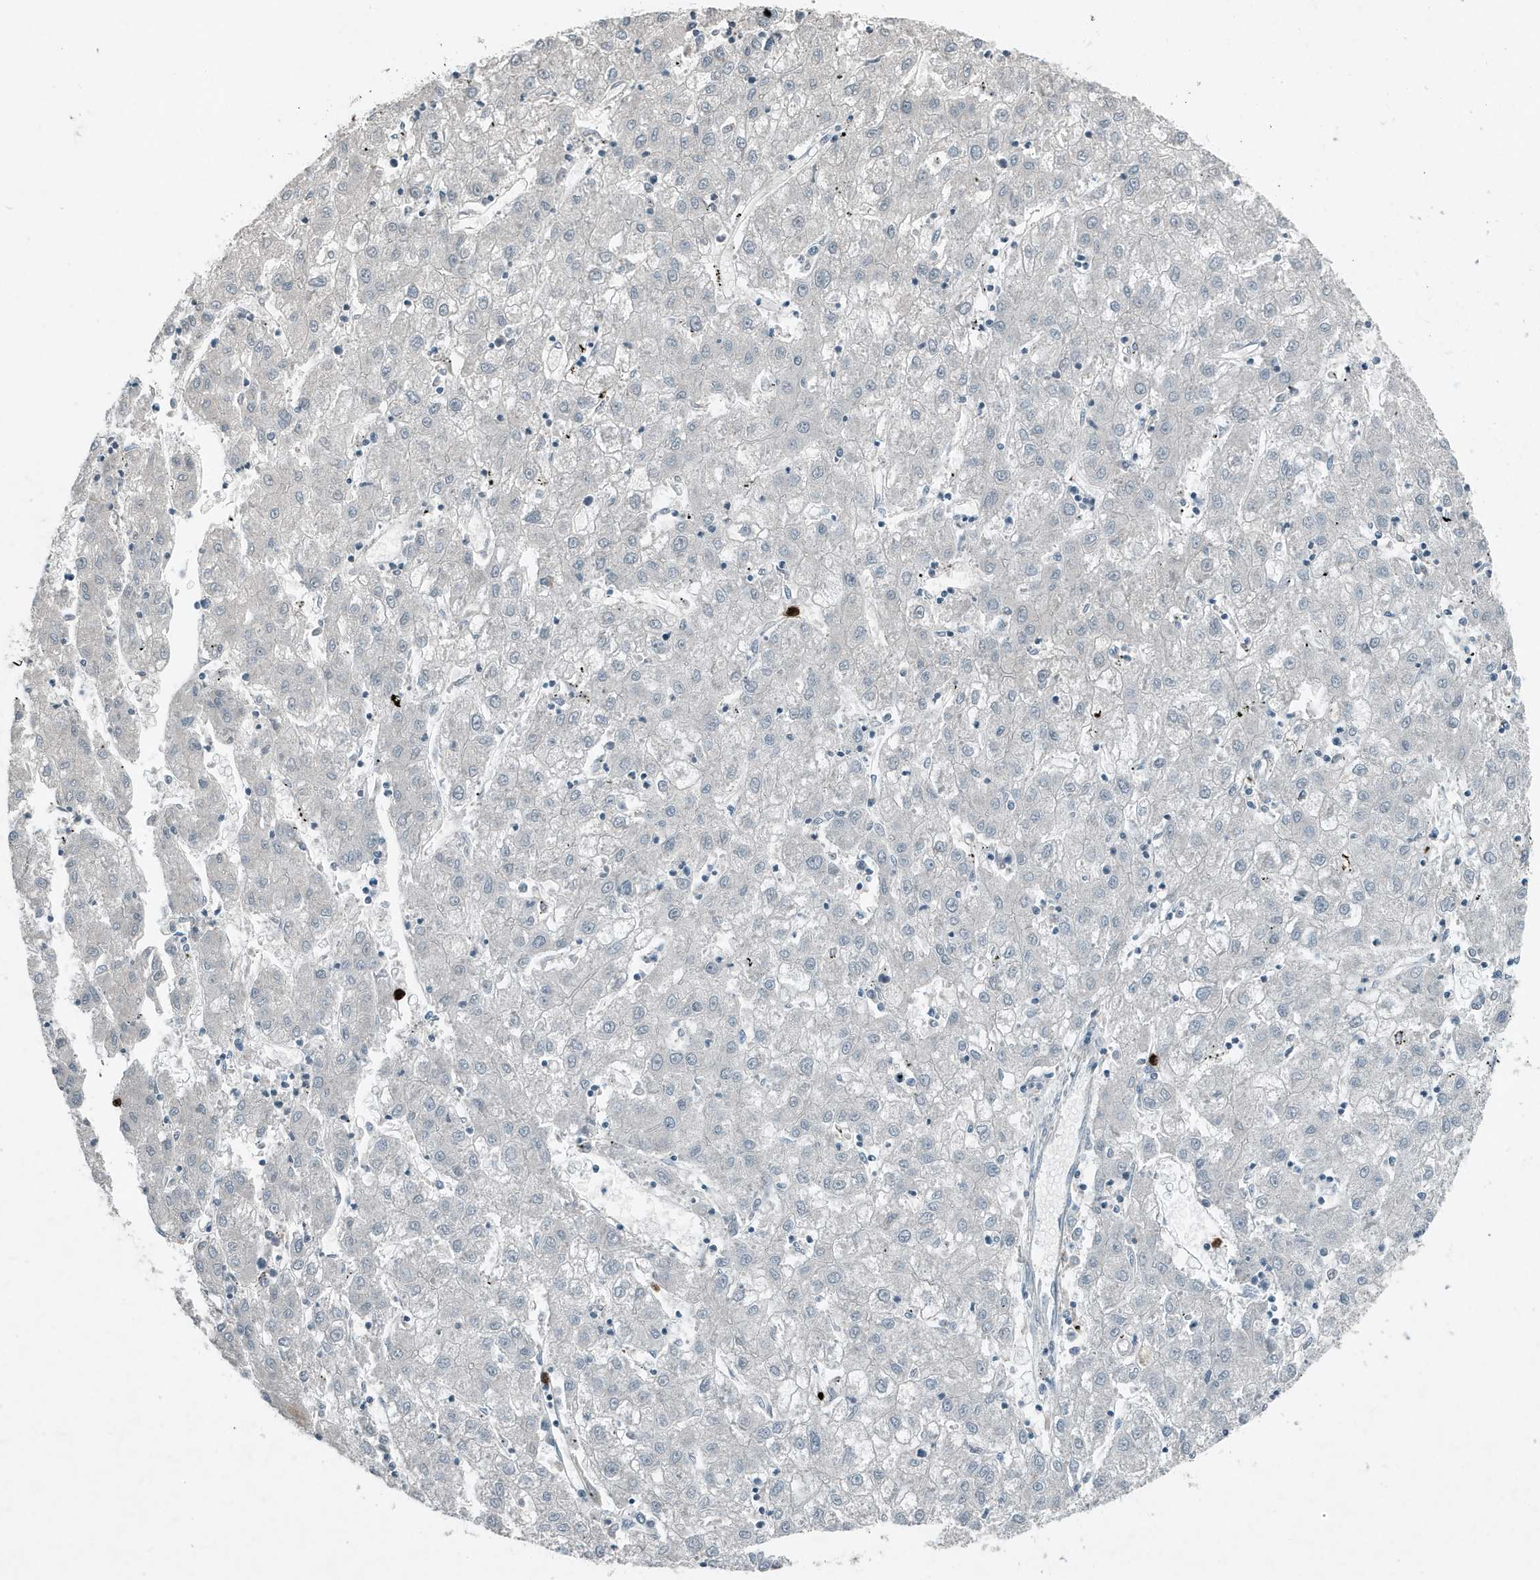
{"staining": {"intensity": "negative", "quantity": "none", "location": "none"}, "tissue": "liver cancer", "cell_type": "Tumor cells", "image_type": "cancer", "snomed": [{"axis": "morphology", "description": "Carcinoma, Hepatocellular, NOS"}, {"axis": "topography", "description": "Liver"}], "caption": "Immunohistochemistry (IHC) micrograph of human liver cancer (hepatocellular carcinoma) stained for a protein (brown), which displays no positivity in tumor cells.", "gene": "DAPP1", "patient": {"sex": "male", "age": 72}}